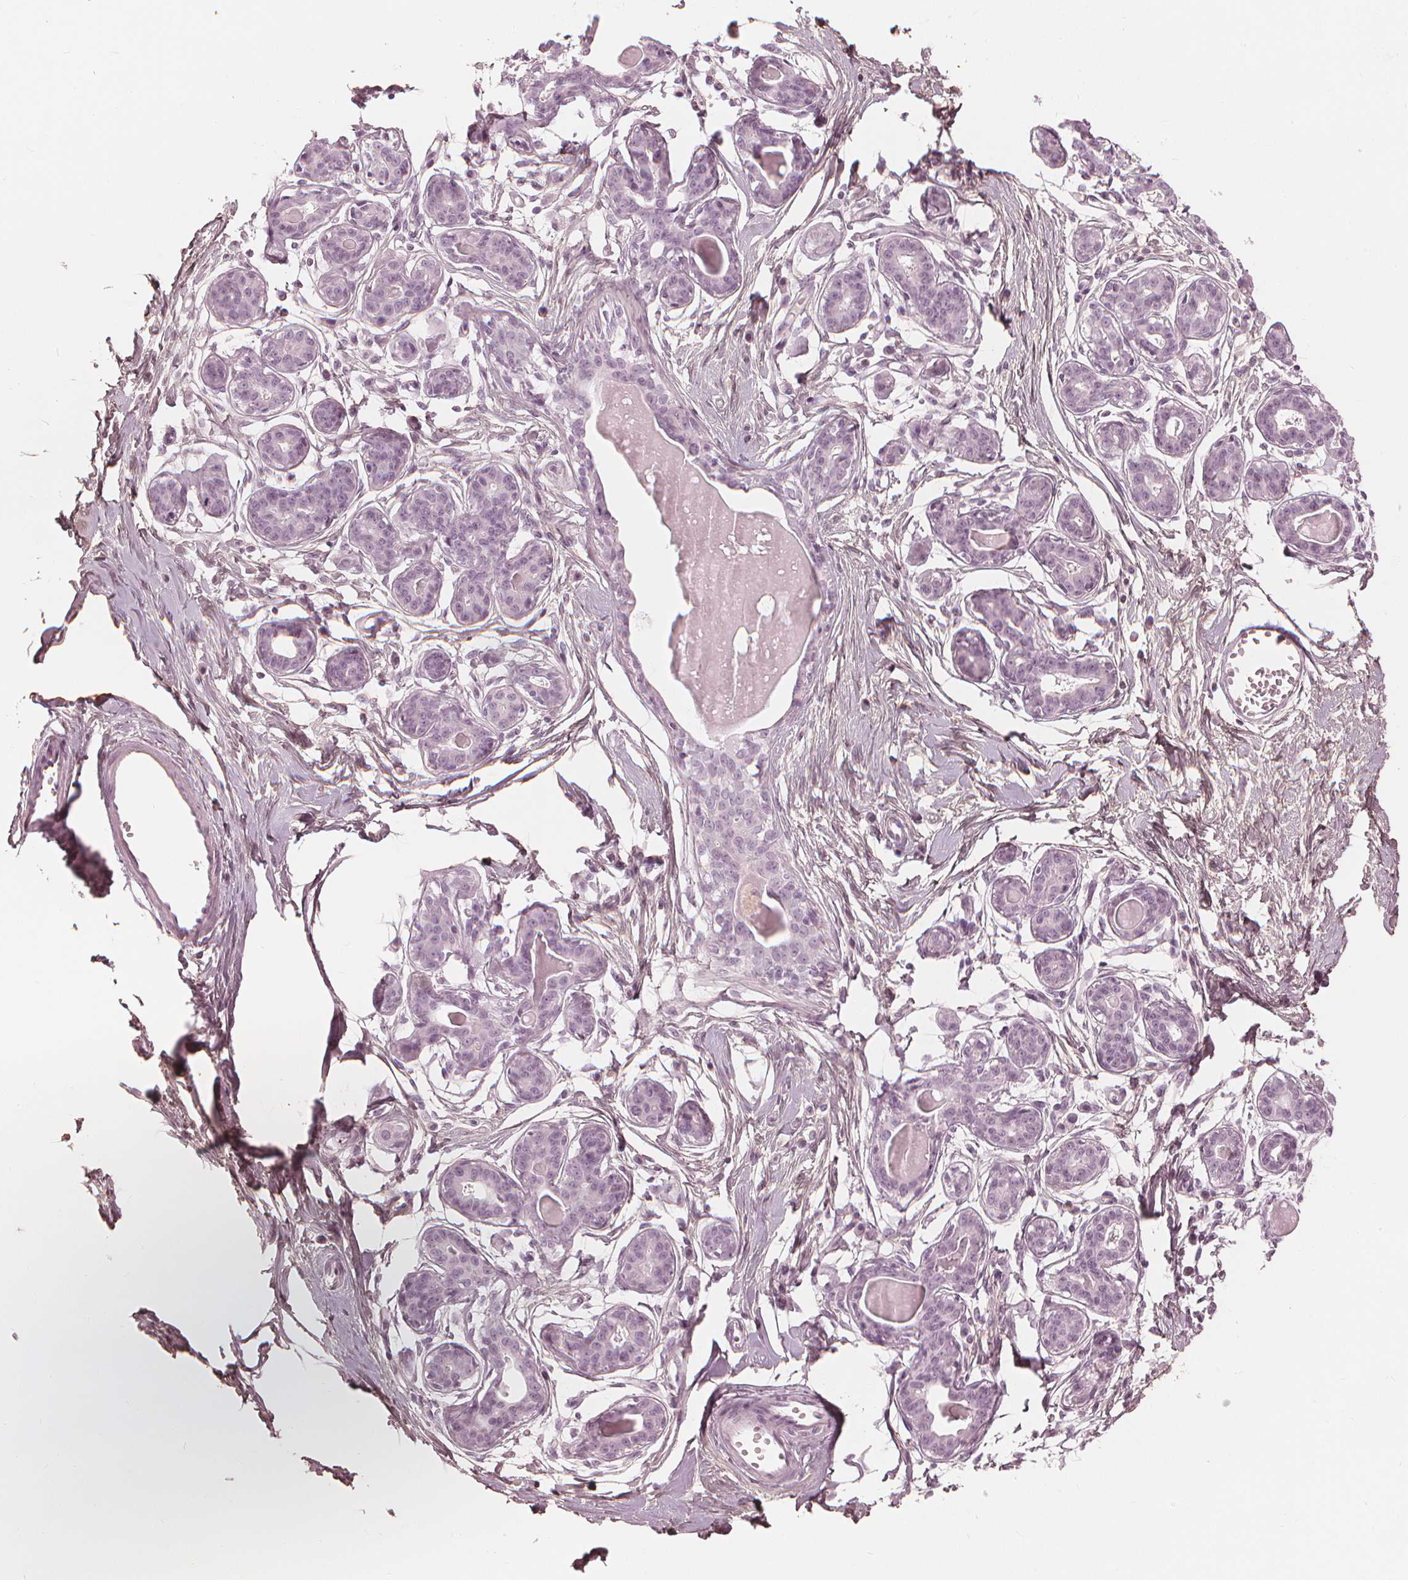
{"staining": {"intensity": "weak", "quantity": ">75%", "location": "cytoplasmic/membranous"}, "tissue": "breast", "cell_type": "Adipocytes", "image_type": "normal", "snomed": [{"axis": "morphology", "description": "Normal tissue, NOS"}, {"axis": "topography", "description": "Breast"}], "caption": "Breast stained with immunohistochemistry (IHC) demonstrates weak cytoplasmic/membranous expression in approximately >75% of adipocytes. The protein of interest is stained brown, and the nuclei are stained in blue (DAB IHC with brightfield microscopy, high magnification).", "gene": "PAEP", "patient": {"sex": "female", "age": 45}}